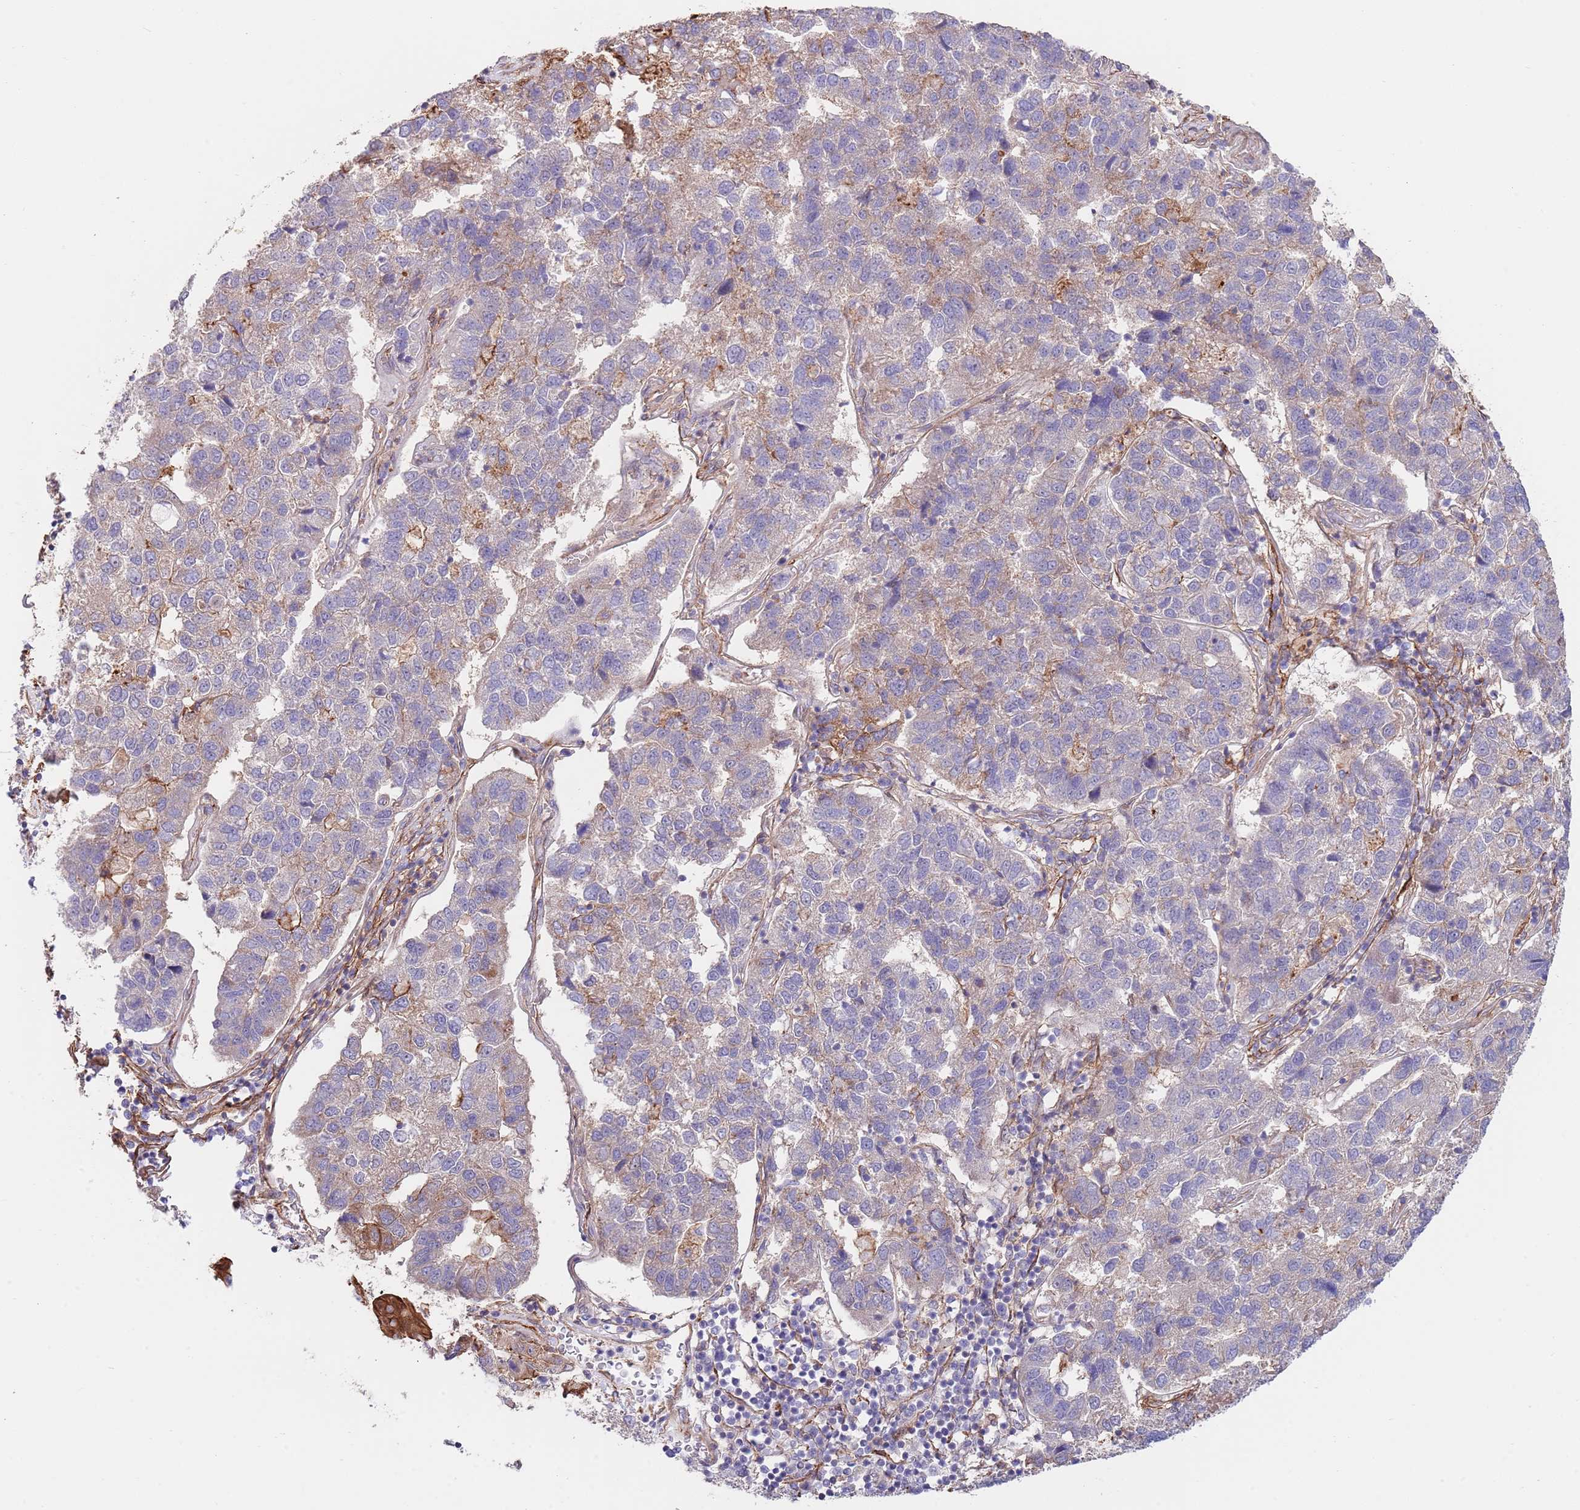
{"staining": {"intensity": "weak", "quantity": "25%-75%", "location": "cytoplasmic/membranous"}, "tissue": "pancreatic cancer", "cell_type": "Tumor cells", "image_type": "cancer", "snomed": [{"axis": "morphology", "description": "Adenocarcinoma, NOS"}, {"axis": "topography", "description": "Pancreas"}], "caption": "Adenocarcinoma (pancreatic) stained with immunohistochemistry (IHC) reveals weak cytoplasmic/membranous expression in about 25%-75% of tumor cells.", "gene": "BPNT1", "patient": {"sex": "female", "age": 61}}